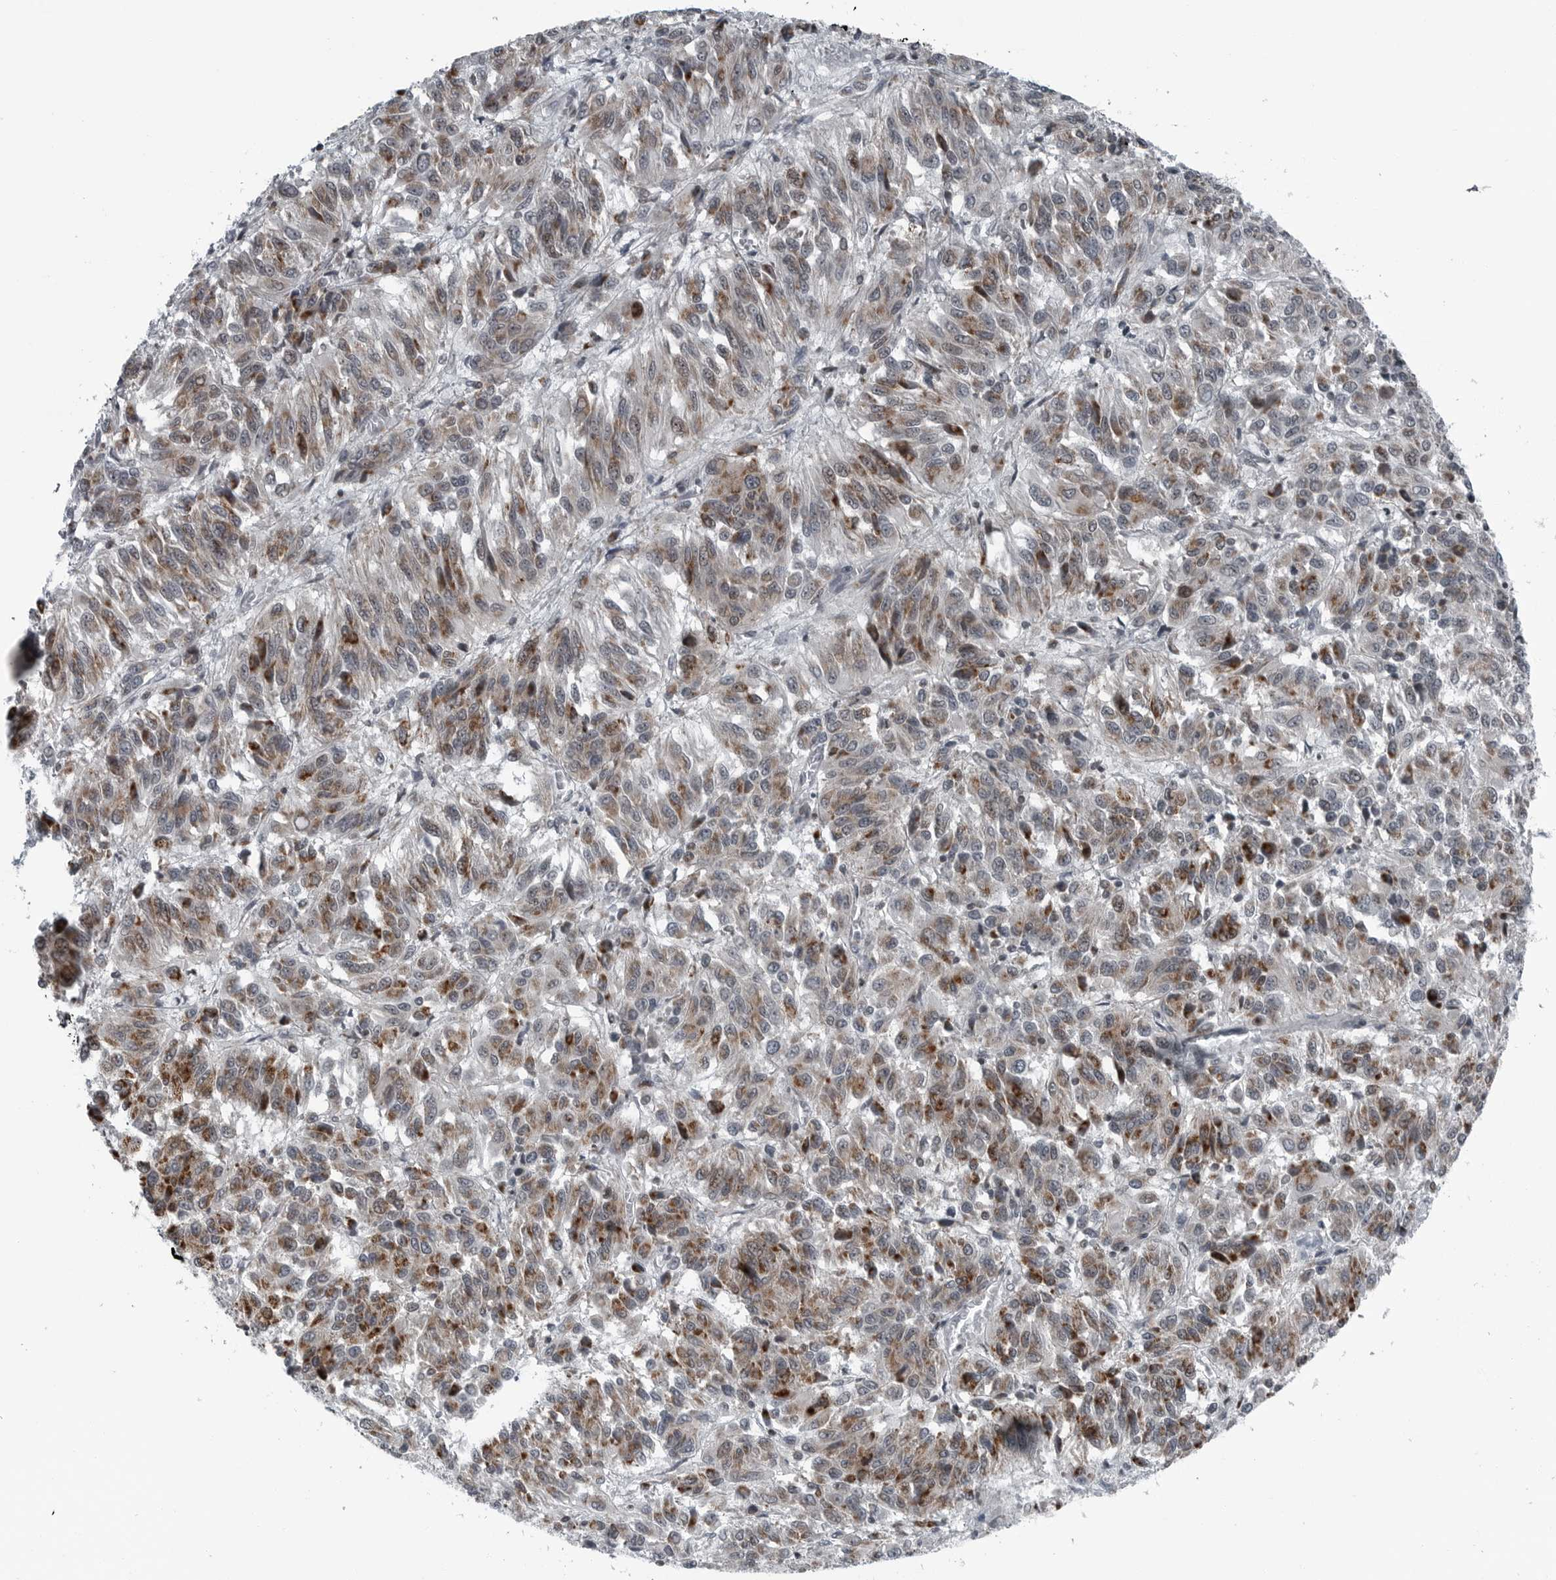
{"staining": {"intensity": "weak", "quantity": ">75%", "location": "cytoplasmic/membranous"}, "tissue": "melanoma", "cell_type": "Tumor cells", "image_type": "cancer", "snomed": [{"axis": "morphology", "description": "Malignant melanoma, Metastatic site"}, {"axis": "topography", "description": "Lung"}], "caption": "Immunohistochemistry (IHC) (DAB) staining of human melanoma displays weak cytoplasmic/membranous protein expression in approximately >75% of tumor cells.", "gene": "GAK", "patient": {"sex": "male", "age": 64}}